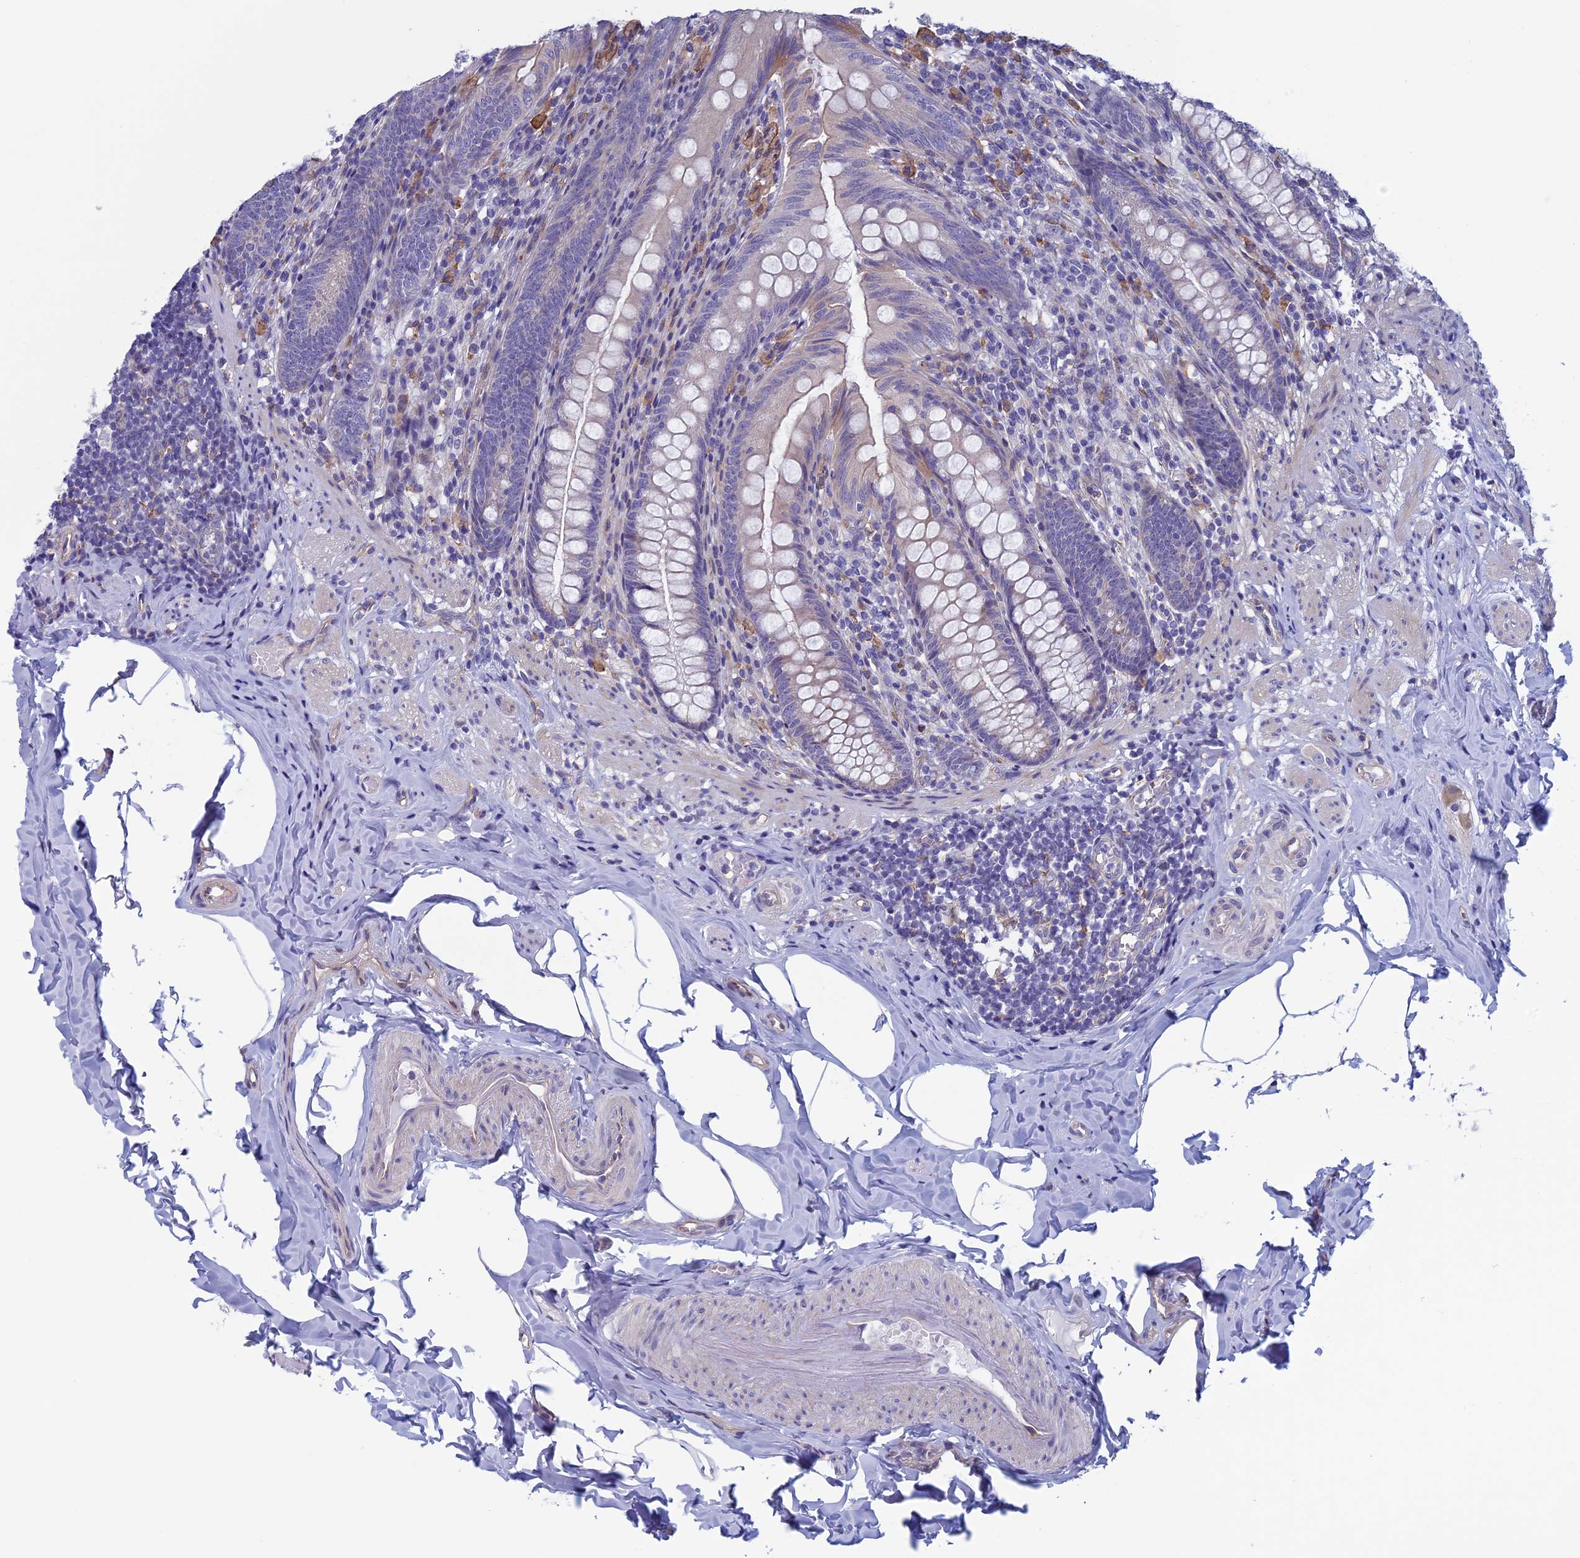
{"staining": {"intensity": "negative", "quantity": "none", "location": "none"}, "tissue": "appendix", "cell_type": "Glandular cells", "image_type": "normal", "snomed": [{"axis": "morphology", "description": "Normal tissue, NOS"}, {"axis": "topography", "description": "Appendix"}], "caption": "DAB immunohistochemical staining of unremarkable human appendix demonstrates no significant positivity in glandular cells. (Brightfield microscopy of DAB immunohistochemistry (IHC) at high magnification).", "gene": "CNOT6L", "patient": {"sex": "male", "age": 55}}